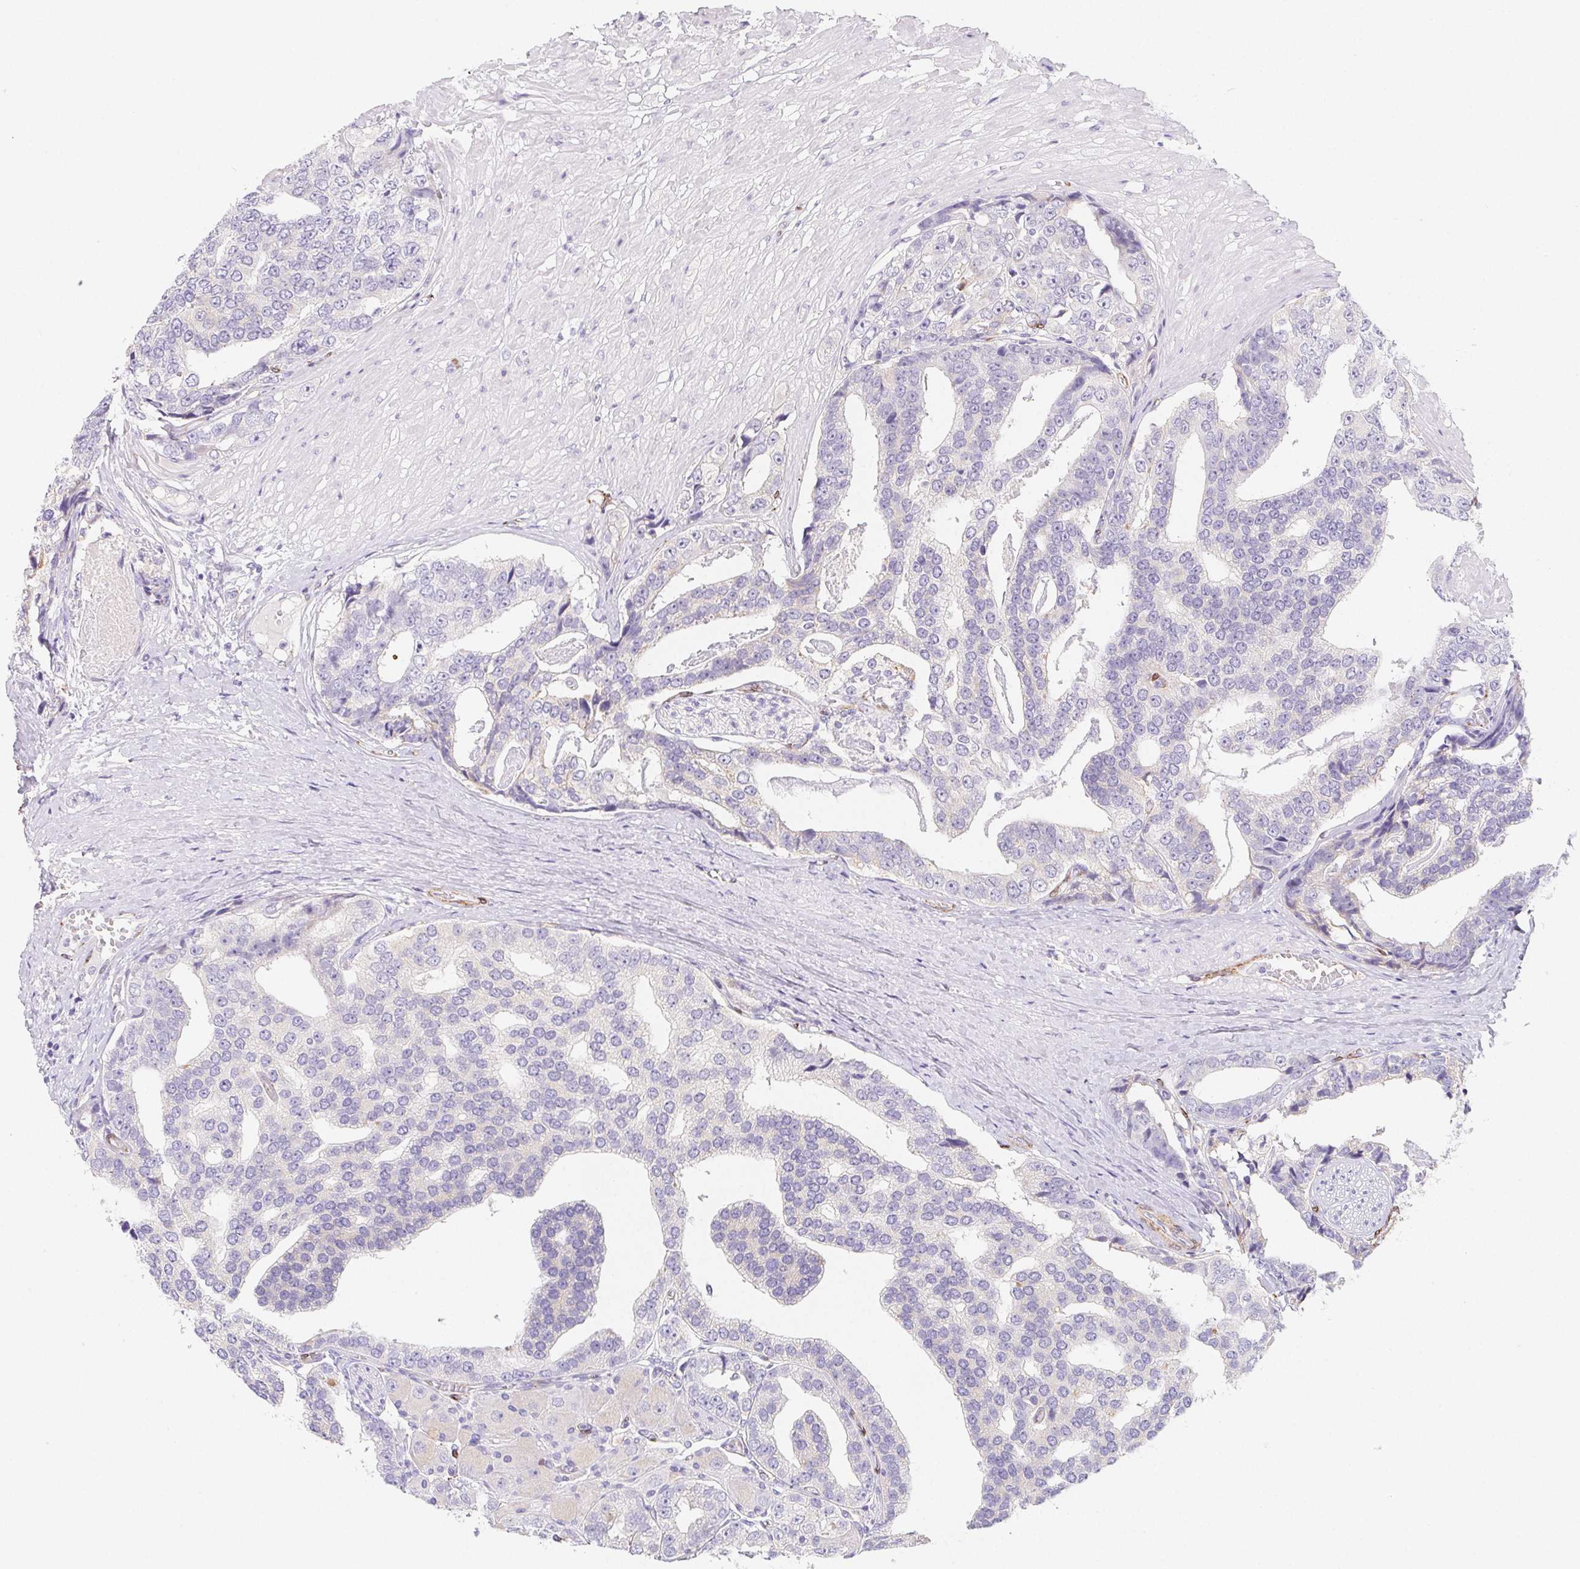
{"staining": {"intensity": "weak", "quantity": "<25%", "location": "cytoplasmic/membranous"}, "tissue": "prostate cancer", "cell_type": "Tumor cells", "image_type": "cancer", "snomed": [{"axis": "morphology", "description": "Adenocarcinoma, High grade"}, {"axis": "topography", "description": "Prostate"}], "caption": "Protein analysis of prostate high-grade adenocarcinoma reveals no significant positivity in tumor cells. The staining is performed using DAB (3,3'-diaminobenzidine) brown chromogen with nuclei counter-stained in using hematoxylin.", "gene": "HRC", "patient": {"sex": "male", "age": 71}}